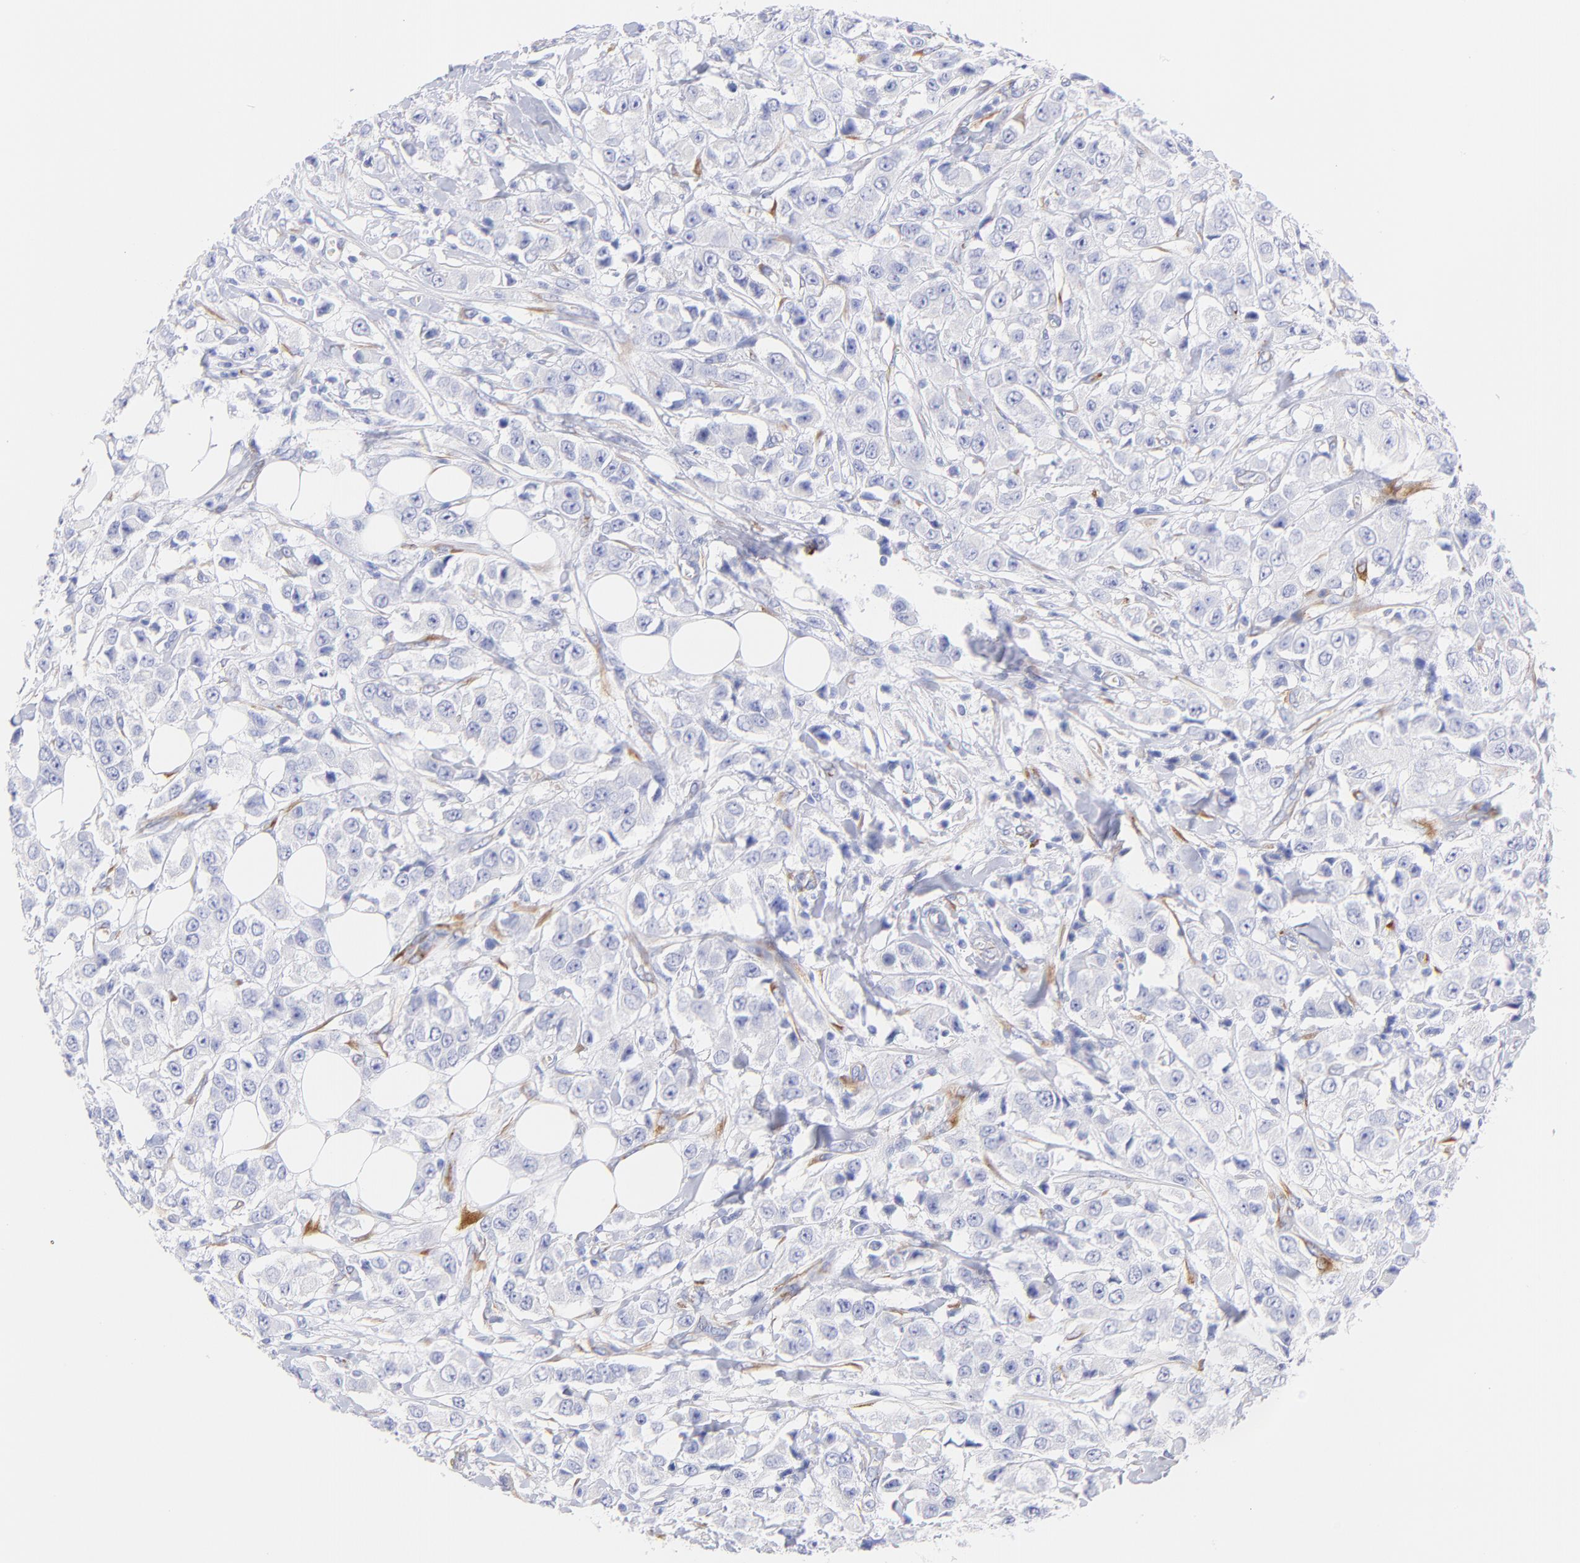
{"staining": {"intensity": "negative", "quantity": "none", "location": "none"}, "tissue": "breast cancer", "cell_type": "Tumor cells", "image_type": "cancer", "snomed": [{"axis": "morphology", "description": "Duct carcinoma"}, {"axis": "topography", "description": "Breast"}], "caption": "Immunohistochemistry (IHC) of breast cancer (invasive ductal carcinoma) exhibits no positivity in tumor cells.", "gene": "C1QTNF6", "patient": {"sex": "female", "age": 58}}